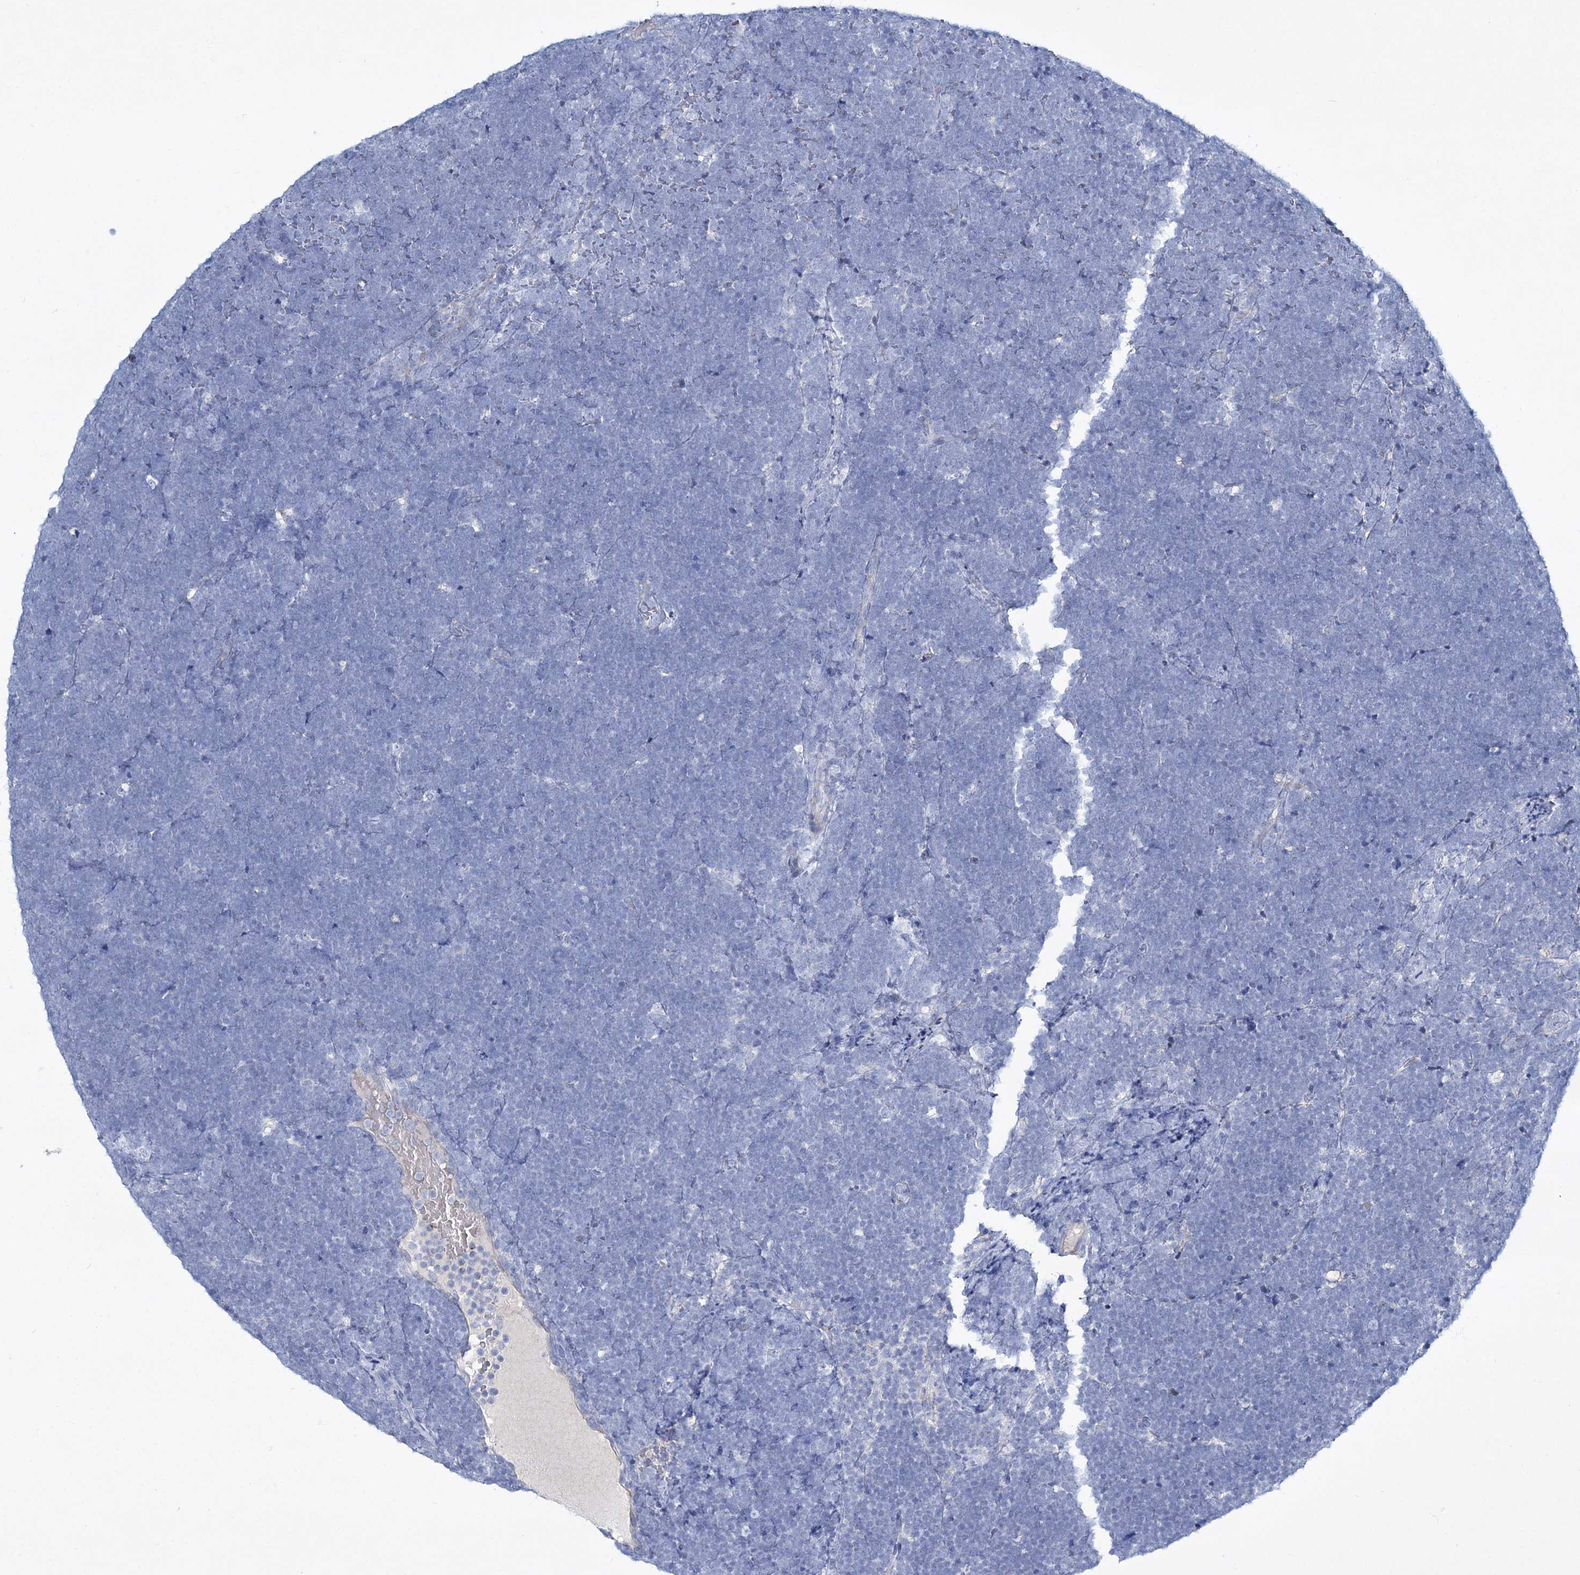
{"staining": {"intensity": "negative", "quantity": "none", "location": "none"}, "tissue": "lymphoma", "cell_type": "Tumor cells", "image_type": "cancer", "snomed": [{"axis": "morphology", "description": "Malignant lymphoma, non-Hodgkin's type, High grade"}, {"axis": "topography", "description": "Lymph node"}], "caption": "Tumor cells show no significant protein staining in malignant lymphoma, non-Hodgkin's type (high-grade). The staining was performed using DAB (3,3'-diaminobenzidine) to visualize the protein expression in brown, while the nuclei were stained in blue with hematoxylin (Magnification: 20x).", "gene": "ADGRL1", "patient": {"sex": "male", "age": 13}}